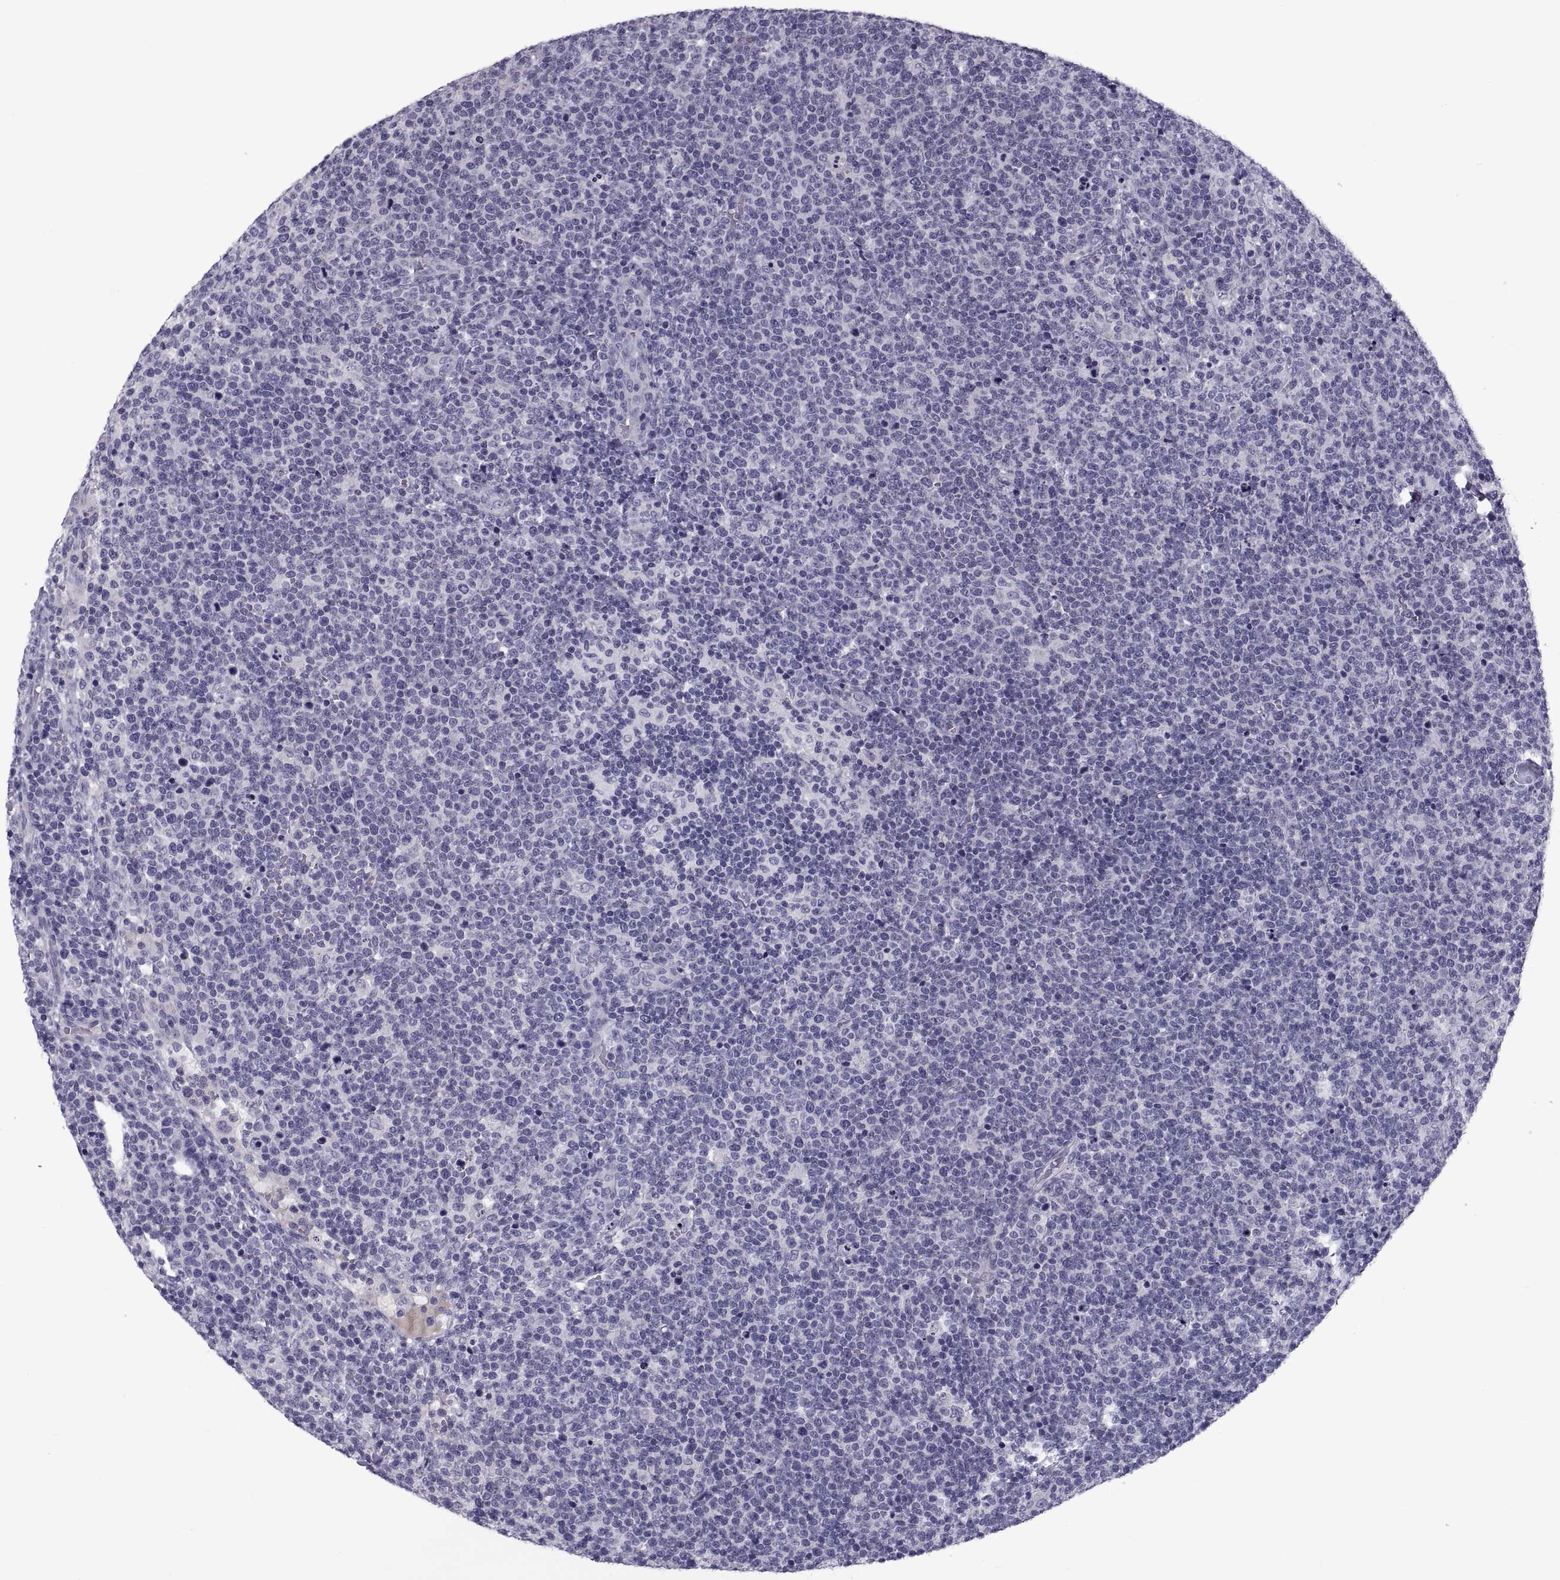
{"staining": {"intensity": "negative", "quantity": "none", "location": "none"}, "tissue": "lymphoma", "cell_type": "Tumor cells", "image_type": "cancer", "snomed": [{"axis": "morphology", "description": "Malignant lymphoma, non-Hodgkin's type, High grade"}, {"axis": "topography", "description": "Lymph node"}], "caption": "DAB immunohistochemical staining of human lymphoma displays no significant staining in tumor cells.", "gene": "PDZRN4", "patient": {"sex": "male", "age": 61}}